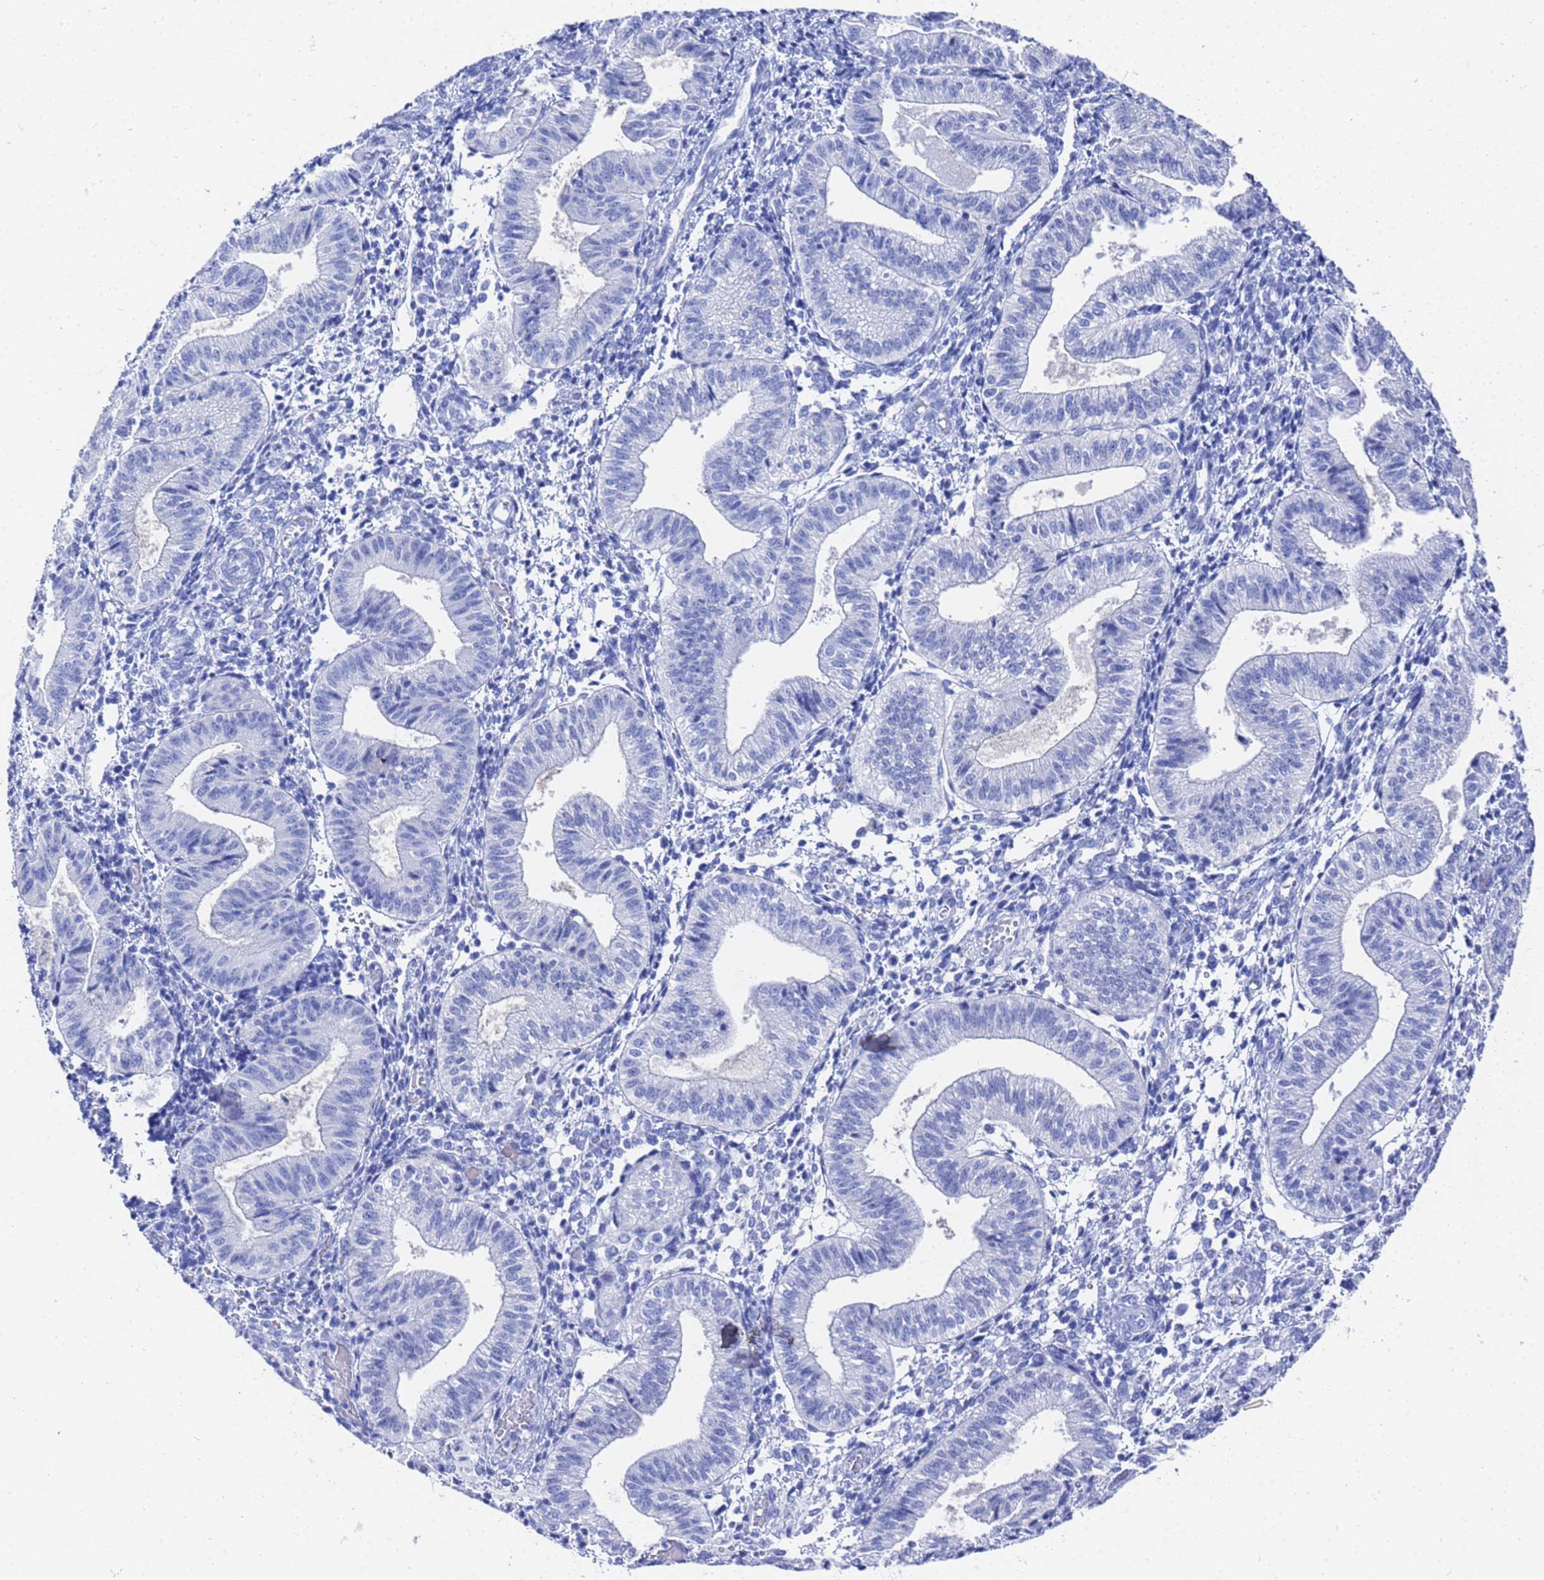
{"staining": {"intensity": "negative", "quantity": "none", "location": "none"}, "tissue": "endometrium", "cell_type": "Cells in endometrial stroma", "image_type": "normal", "snomed": [{"axis": "morphology", "description": "Normal tissue, NOS"}, {"axis": "topography", "description": "Endometrium"}], "caption": "This is a image of immunohistochemistry (IHC) staining of normal endometrium, which shows no staining in cells in endometrial stroma.", "gene": "GGT1", "patient": {"sex": "female", "age": 34}}